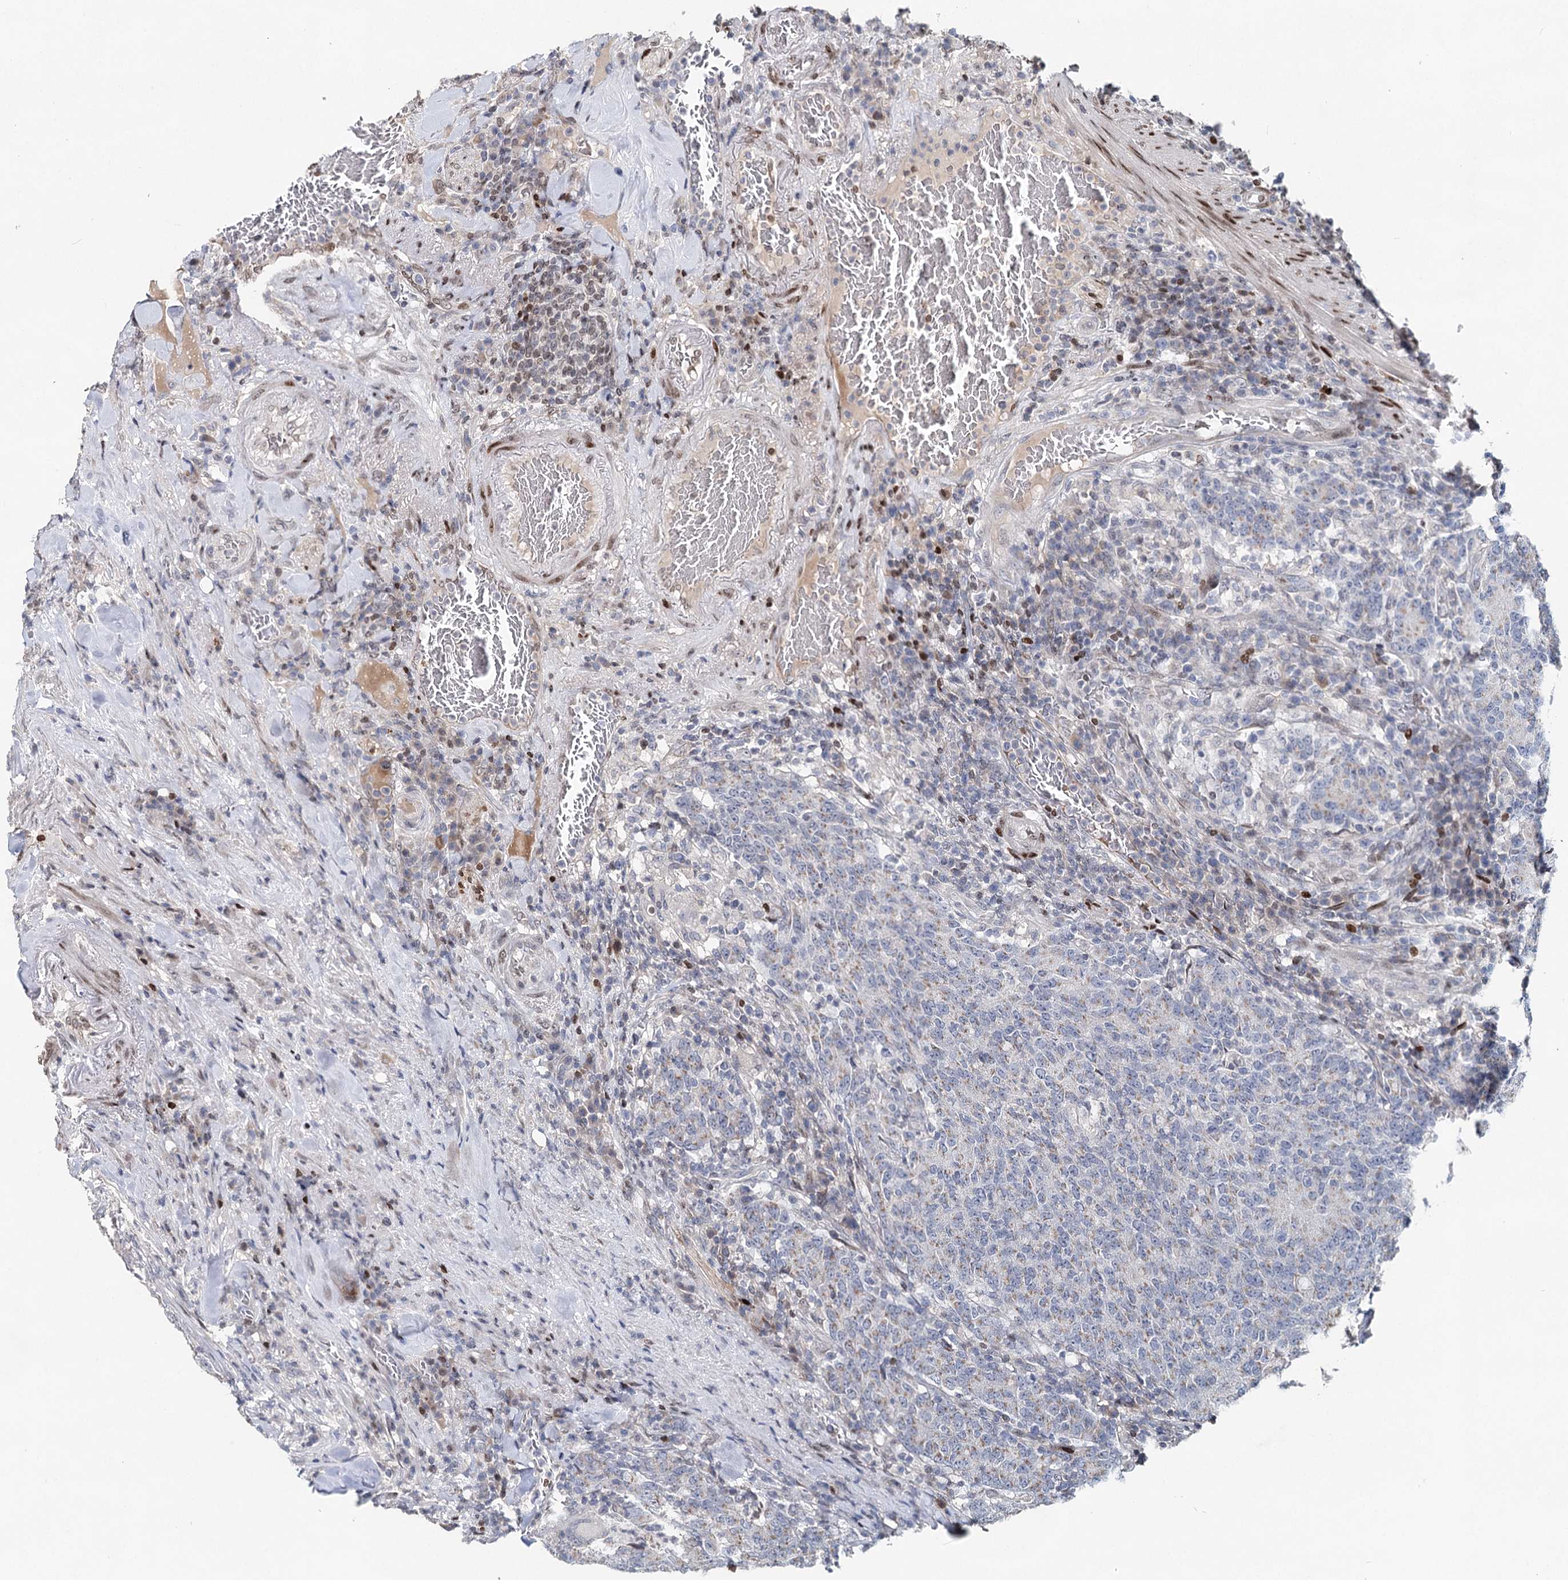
{"staining": {"intensity": "weak", "quantity": "25%-75%", "location": "cytoplasmic/membranous"}, "tissue": "colorectal cancer", "cell_type": "Tumor cells", "image_type": "cancer", "snomed": [{"axis": "morphology", "description": "Normal tissue, NOS"}, {"axis": "morphology", "description": "Adenocarcinoma, NOS"}, {"axis": "topography", "description": "Colon"}], "caption": "The immunohistochemical stain shows weak cytoplasmic/membranous expression in tumor cells of colorectal cancer tissue. Immunohistochemistry stains the protein in brown and the nuclei are stained blue.", "gene": "FRMD4A", "patient": {"sex": "female", "age": 75}}